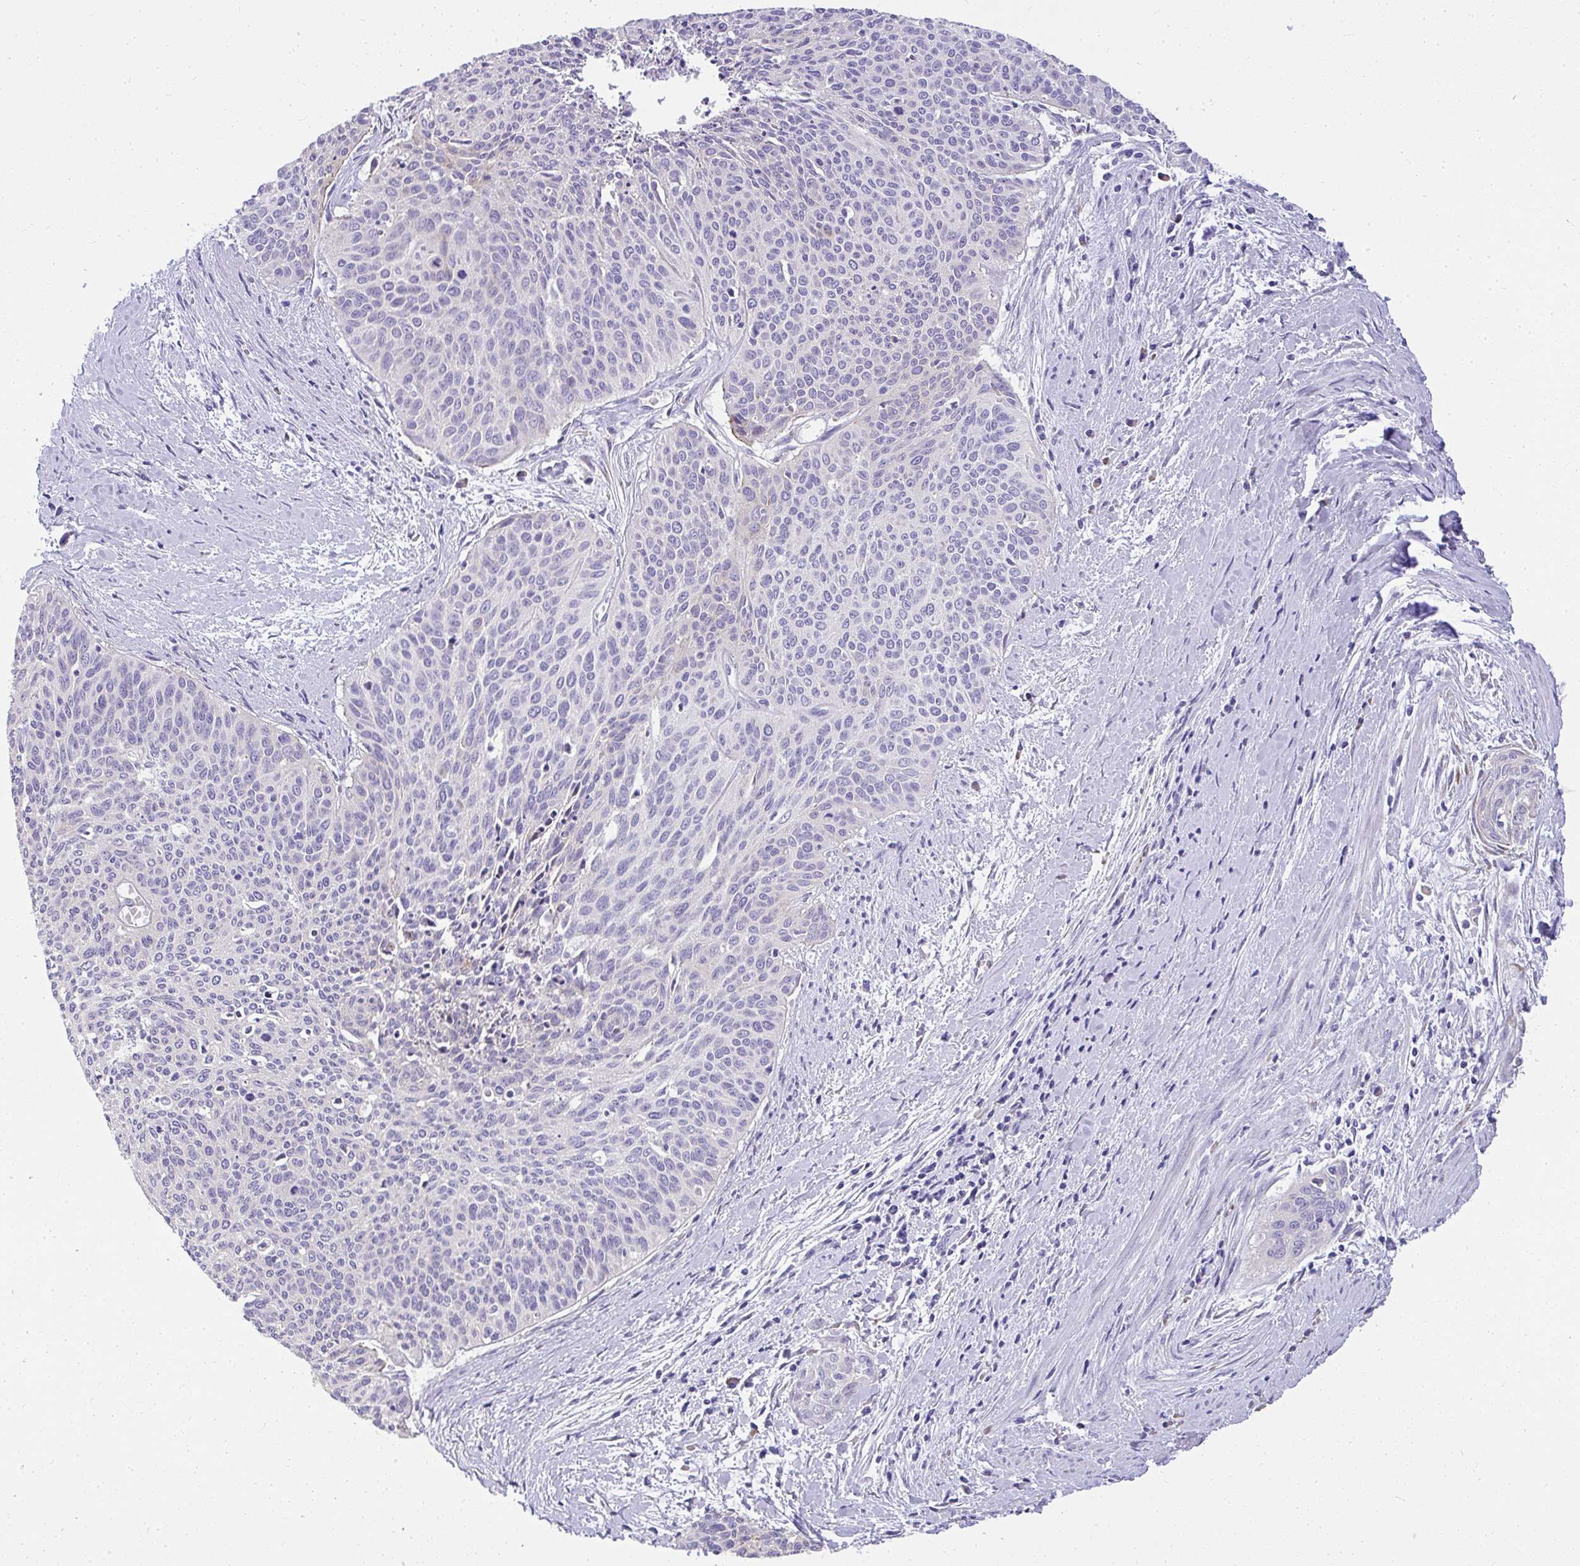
{"staining": {"intensity": "moderate", "quantity": "25%-75%", "location": "cytoplasmic/membranous"}, "tissue": "cervical cancer", "cell_type": "Tumor cells", "image_type": "cancer", "snomed": [{"axis": "morphology", "description": "Squamous cell carcinoma, NOS"}, {"axis": "topography", "description": "Cervix"}], "caption": "IHC photomicrograph of human cervical cancer stained for a protein (brown), which shows medium levels of moderate cytoplasmic/membranous staining in about 25%-75% of tumor cells.", "gene": "ADRA2C", "patient": {"sex": "female", "age": 55}}